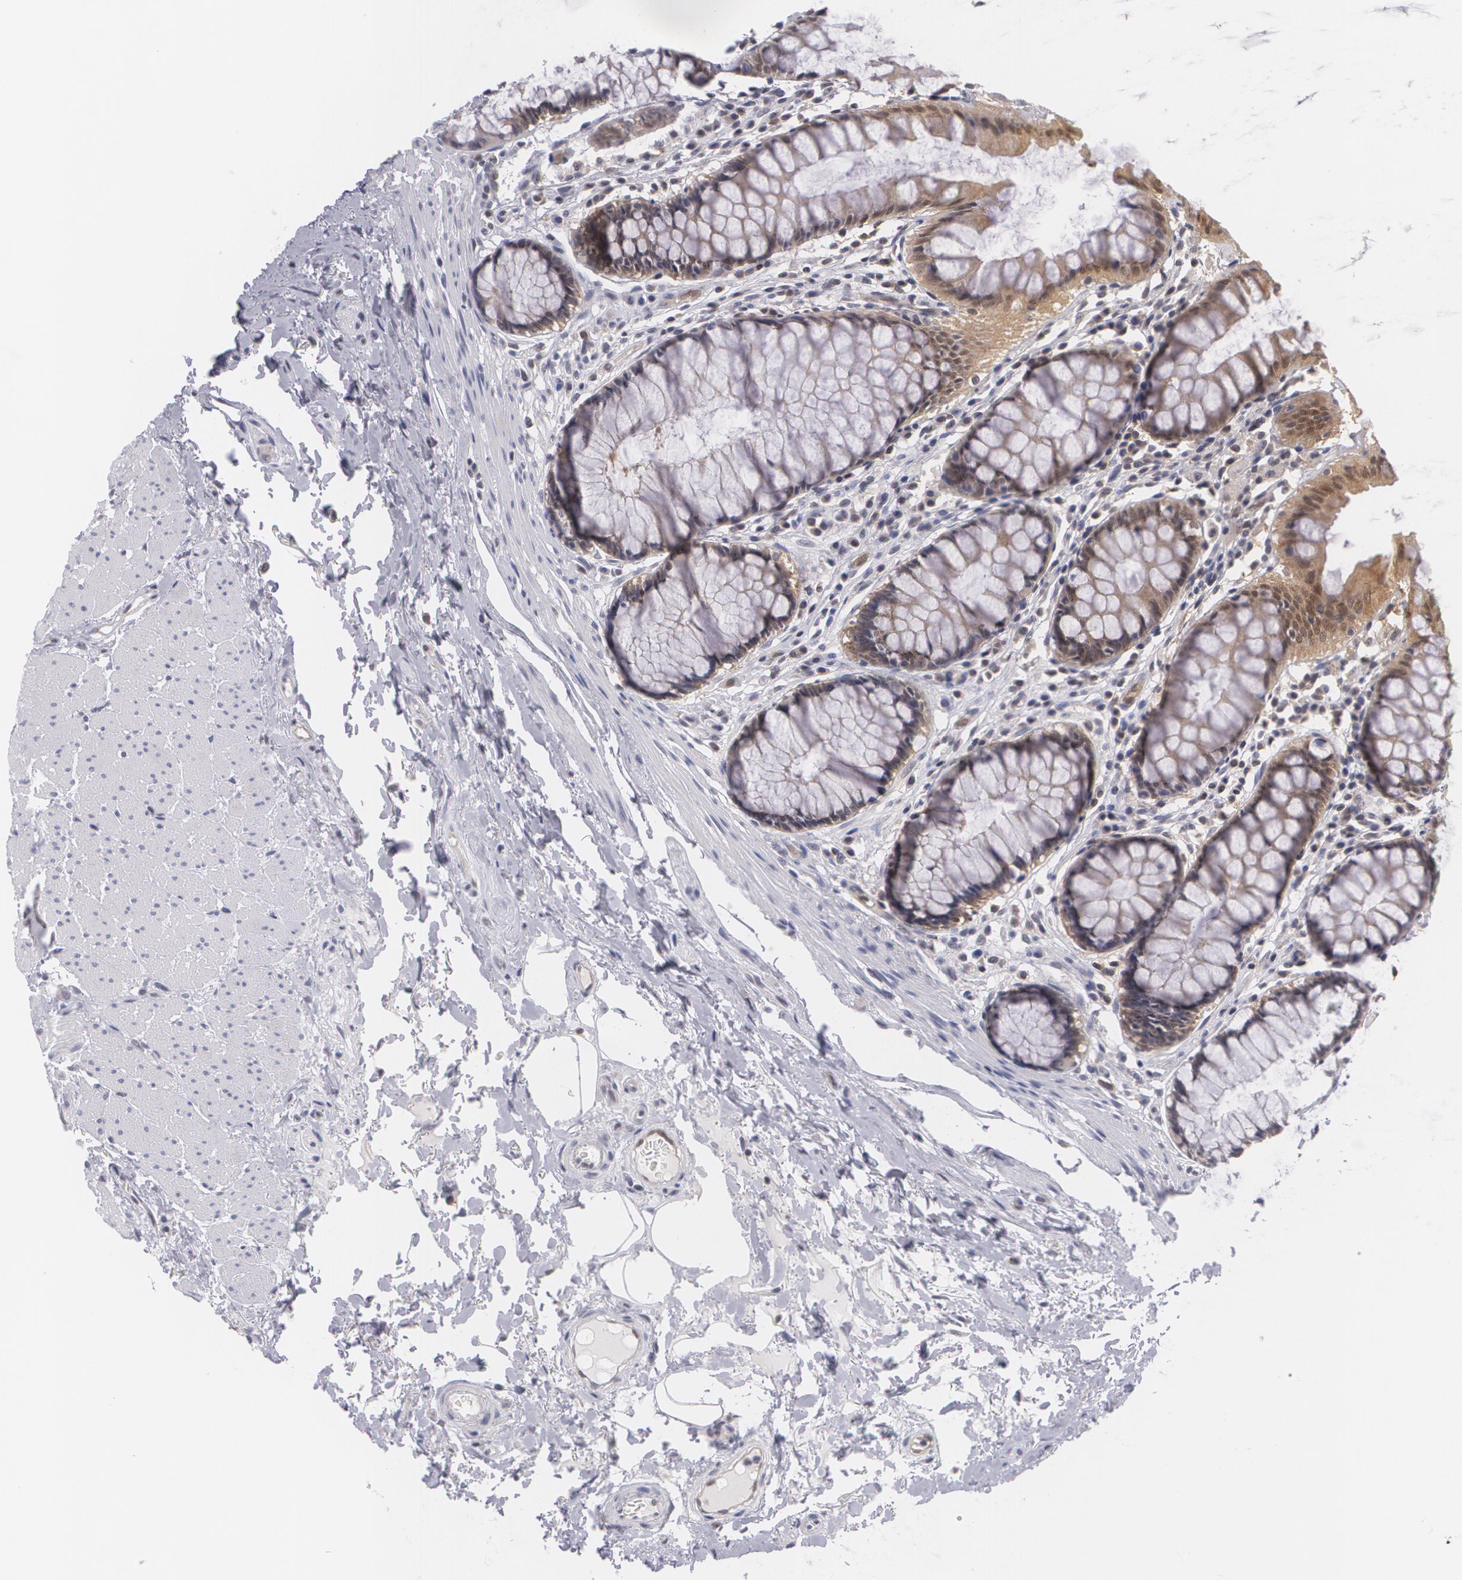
{"staining": {"intensity": "moderate", "quantity": ">75%", "location": "cytoplasmic/membranous,nuclear"}, "tissue": "rectum", "cell_type": "Glandular cells", "image_type": "normal", "snomed": [{"axis": "morphology", "description": "Normal tissue, NOS"}, {"axis": "topography", "description": "Rectum"}], "caption": "Rectum was stained to show a protein in brown. There is medium levels of moderate cytoplasmic/membranous,nuclear staining in approximately >75% of glandular cells. Nuclei are stained in blue.", "gene": "BCL10", "patient": {"sex": "male", "age": 77}}